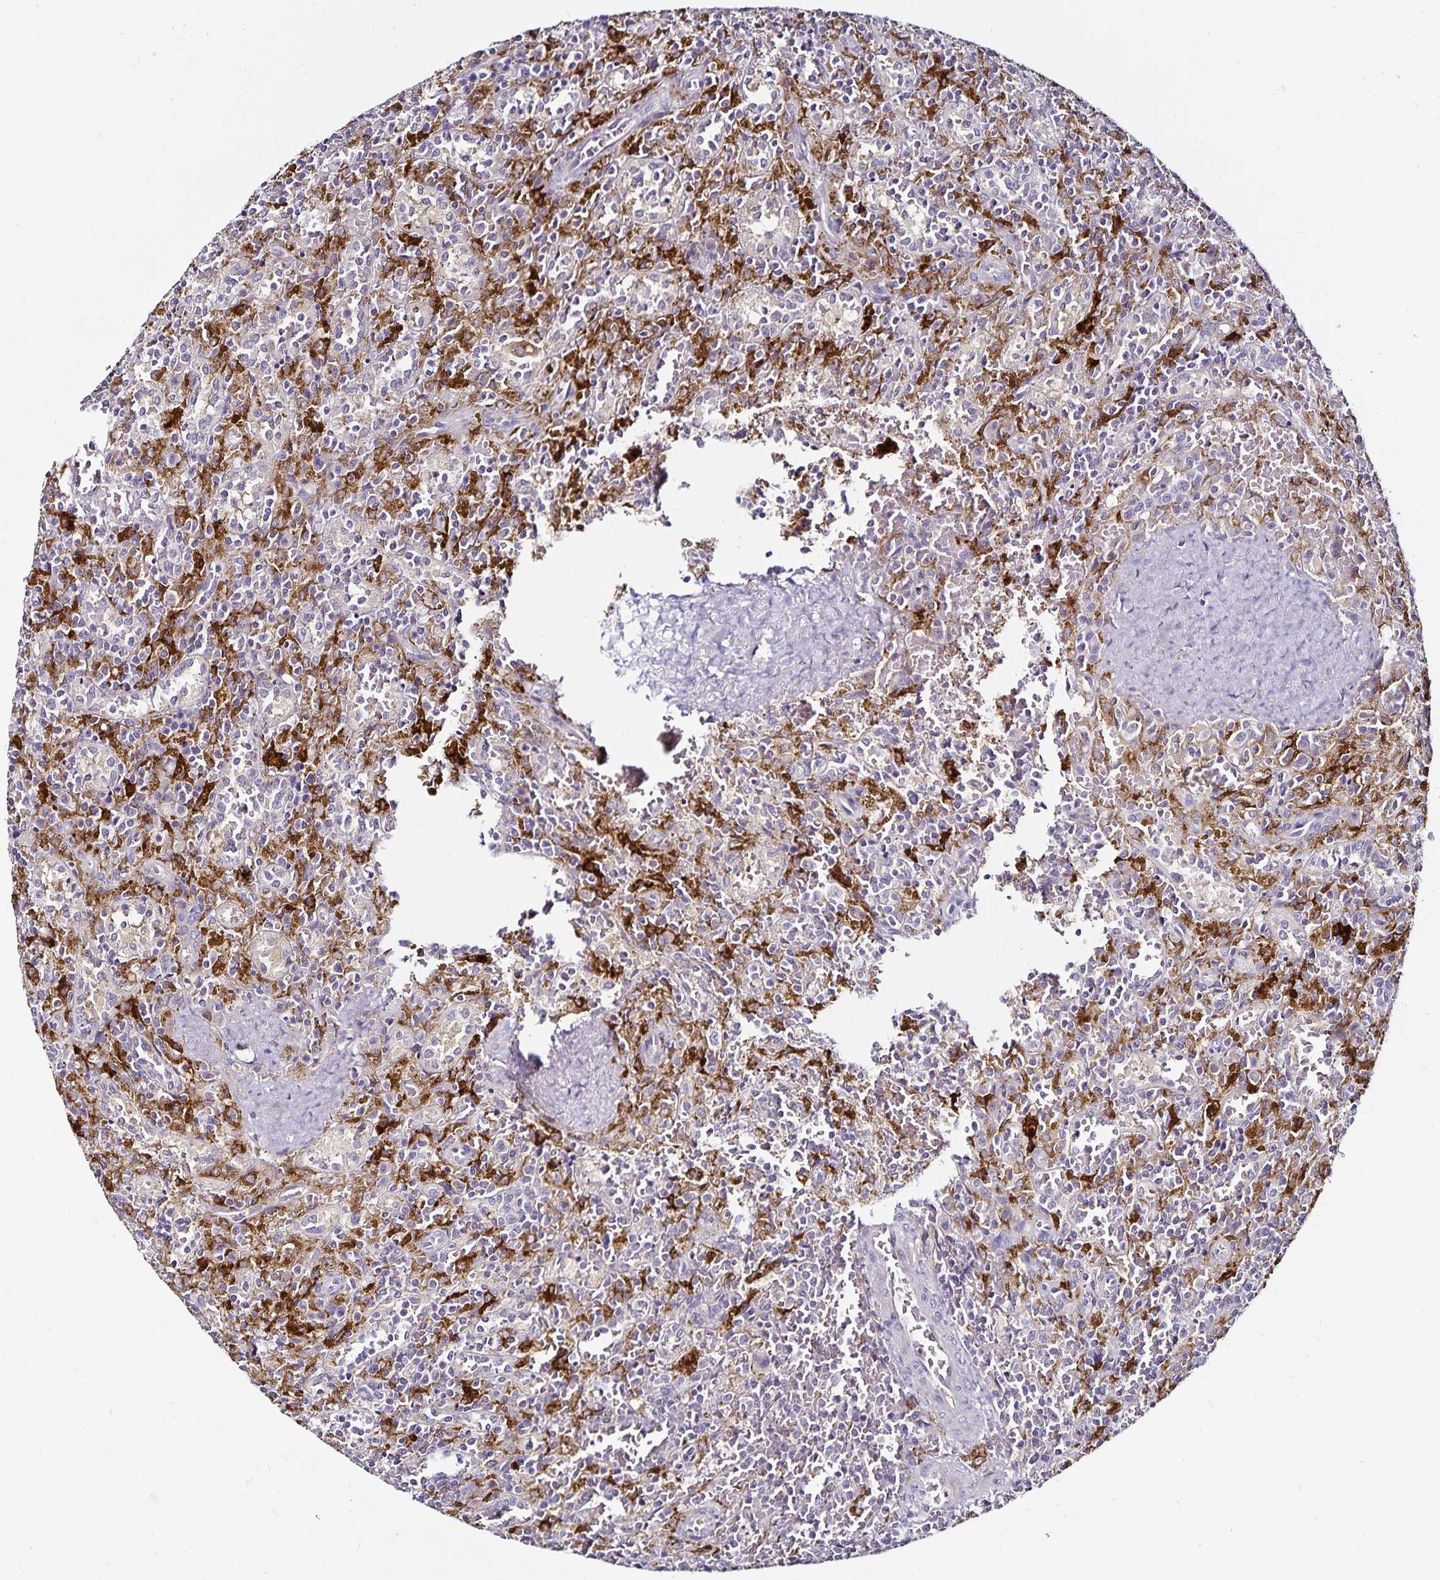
{"staining": {"intensity": "negative", "quantity": "none", "location": "none"}, "tissue": "lymphoma", "cell_type": "Tumor cells", "image_type": "cancer", "snomed": [{"axis": "morphology", "description": "Malignant lymphoma, non-Hodgkin's type, Low grade"}, {"axis": "topography", "description": "Spleen"}], "caption": "Low-grade malignant lymphoma, non-Hodgkin's type was stained to show a protein in brown. There is no significant expression in tumor cells.", "gene": "ACSL5", "patient": {"sex": "female", "age": 65}}